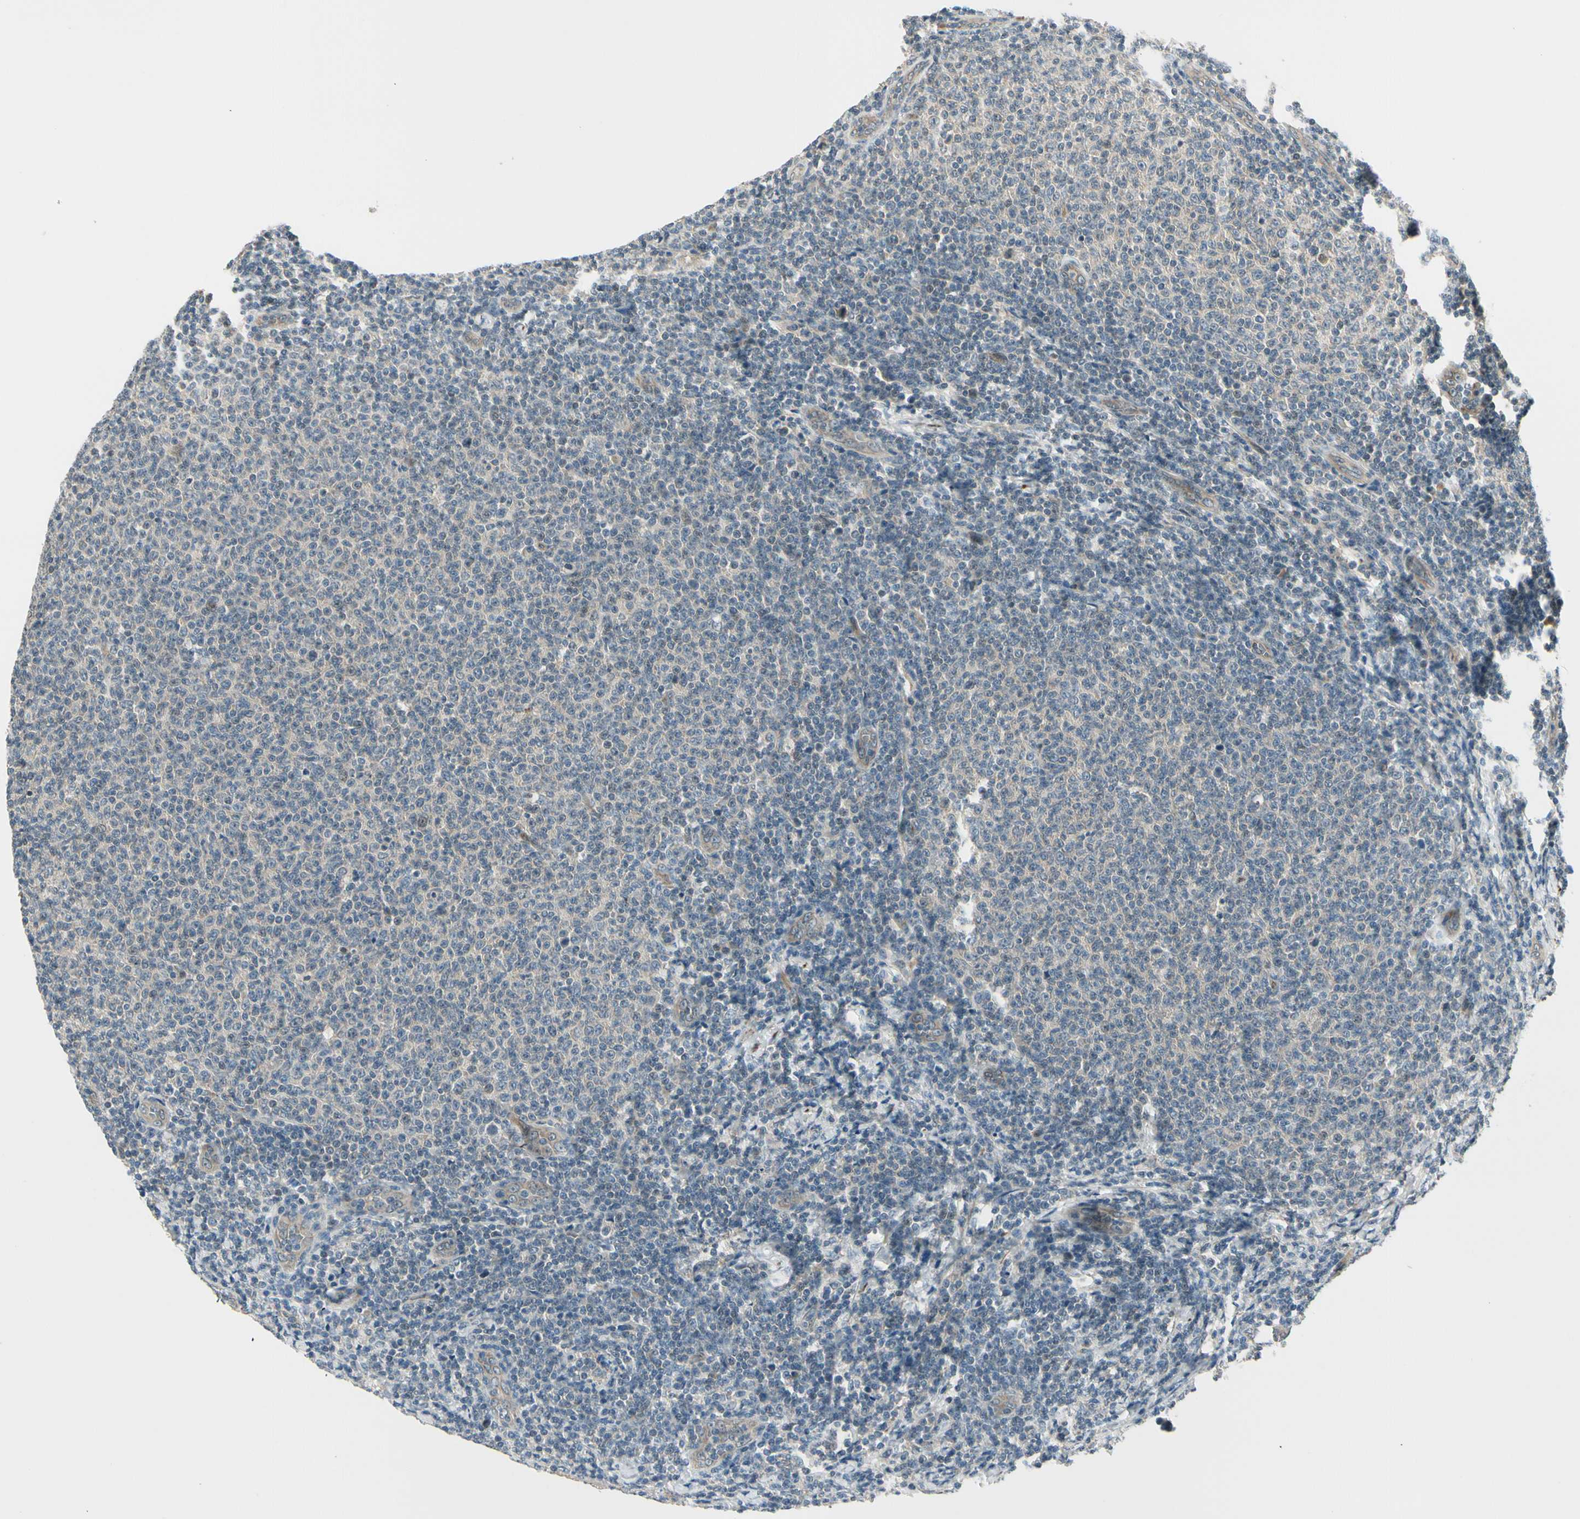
{"staining": {"intensity": "weak", "quantity": "<25%", "location": "cytoplasmic/membranous,nuclear"}, "tissue": "lymphoma", "cell_type": "Tumor cells", "image_type": "cancer", "snomed": [{"axis": "morphology", "description": "Malignant lymphoma, non-Hodgkin's type, Low grade"}, {"axis": "topography", "description": "Lymph node"}], "caption": "This photomicrograph is of malignant lymphoma, non-Hodgkin's type (low-grade) stained with IHC to label a protein in brown with the nuclei are counter-stained blue. There is no staining in tumor cells. Brightfield microscopy of immunohistochemistry stained with DAB (brown) and hematoxylin (blue), captured at high magnification.", "gene": "SVBP", "patient": {"sex": "male", "age": 66}}